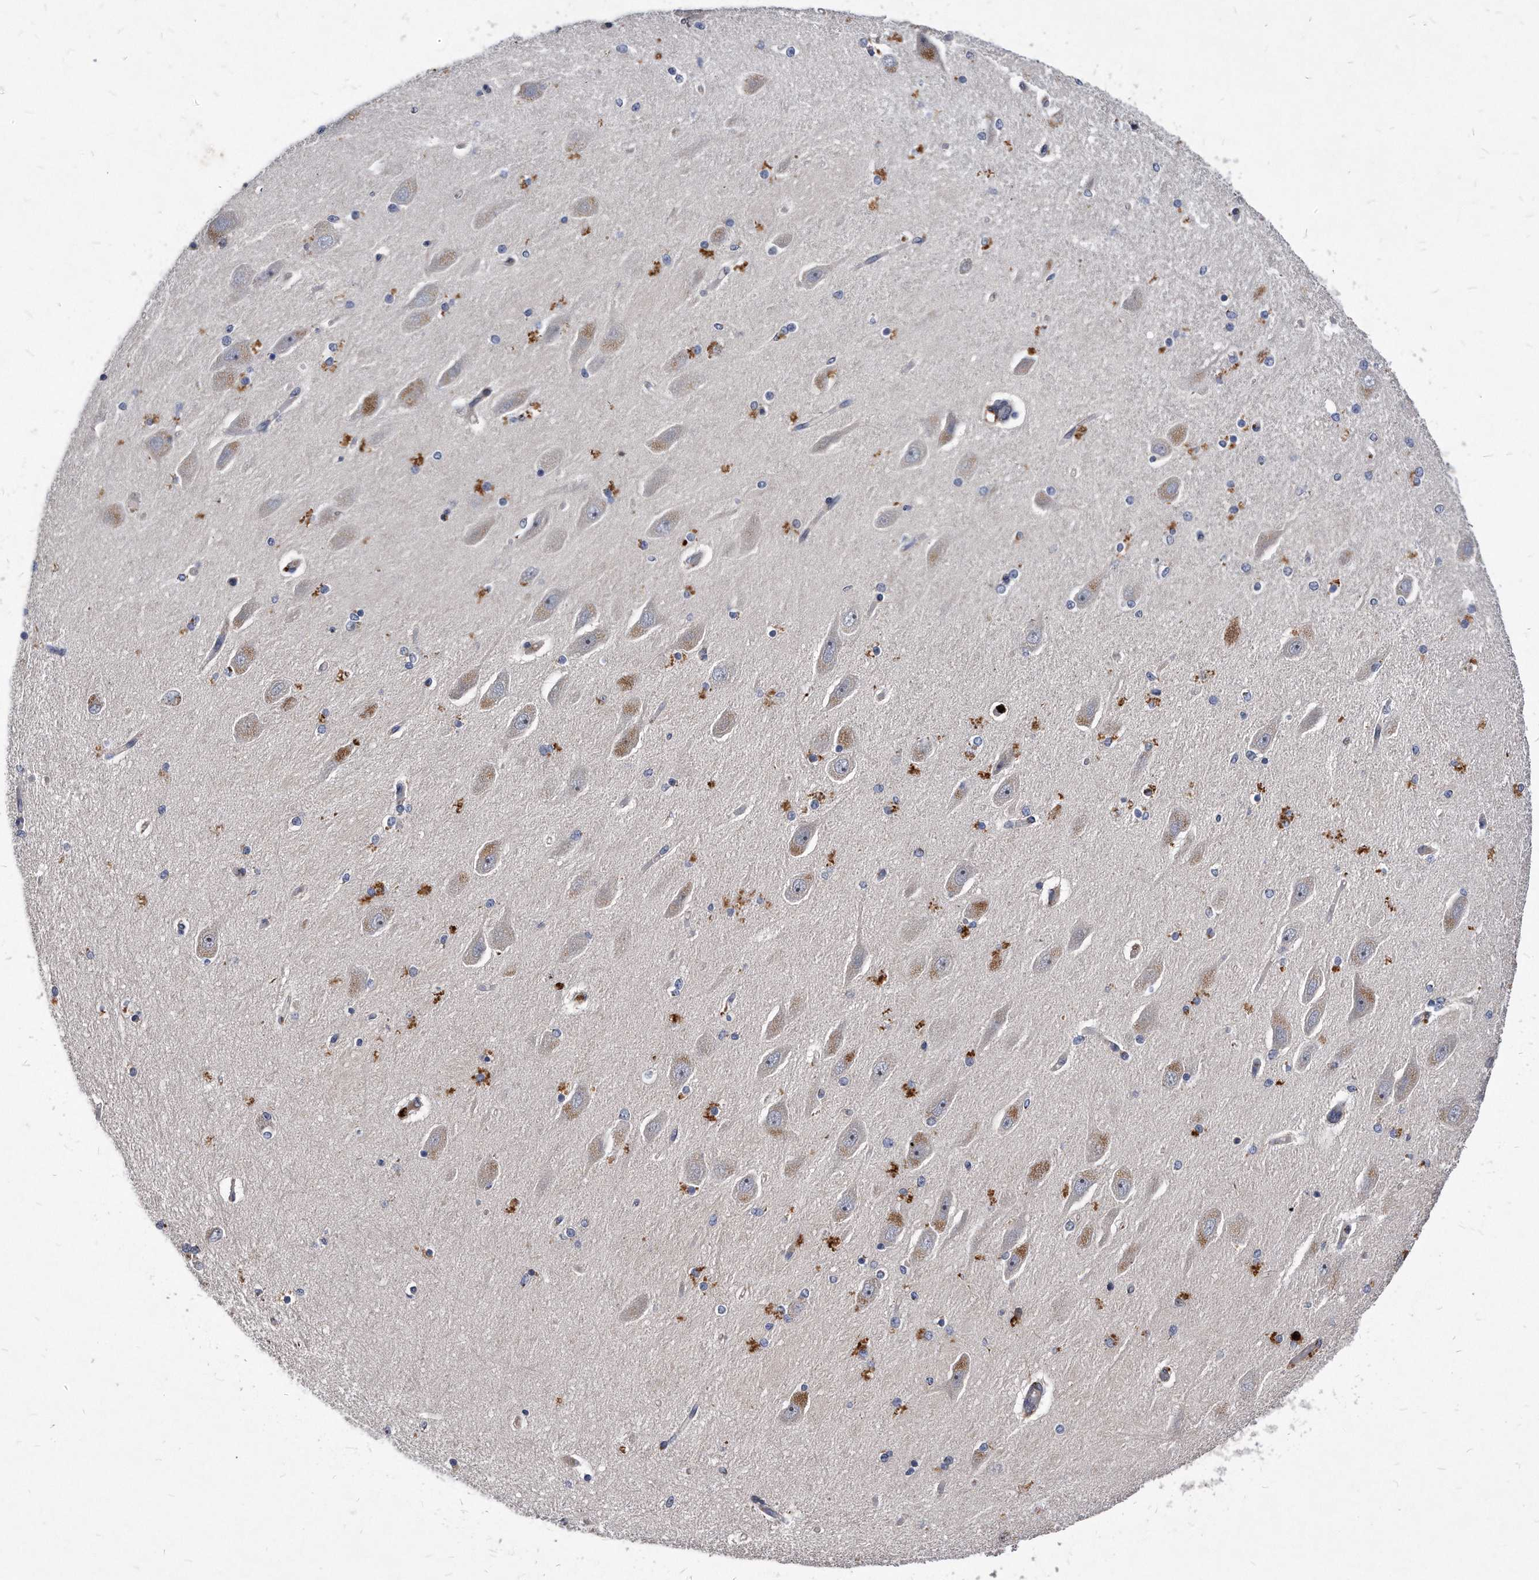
{"staining": {"intensity": "moderate", "quantity": "<25%", "location": "cytoplasmic/membranous"}, "tissue": "hippocampus", "cell_type": "Glial cells", "image_type": "normal", "snomed": [{"axis": "morphology", "description": "Normal tissue, NOS"}, {"axis": "topography", "description": "Hippocampus"}], "caption": "IHC of benign hippocampus shows low levels of moderate cytoplasmic/membranous expression in approximately <25% of glial cells. The protein is shown in brown color, while the nuclei are stained blue.", "gene": "MGAT4A", "patient": {"sex": "female", "age": 54}}